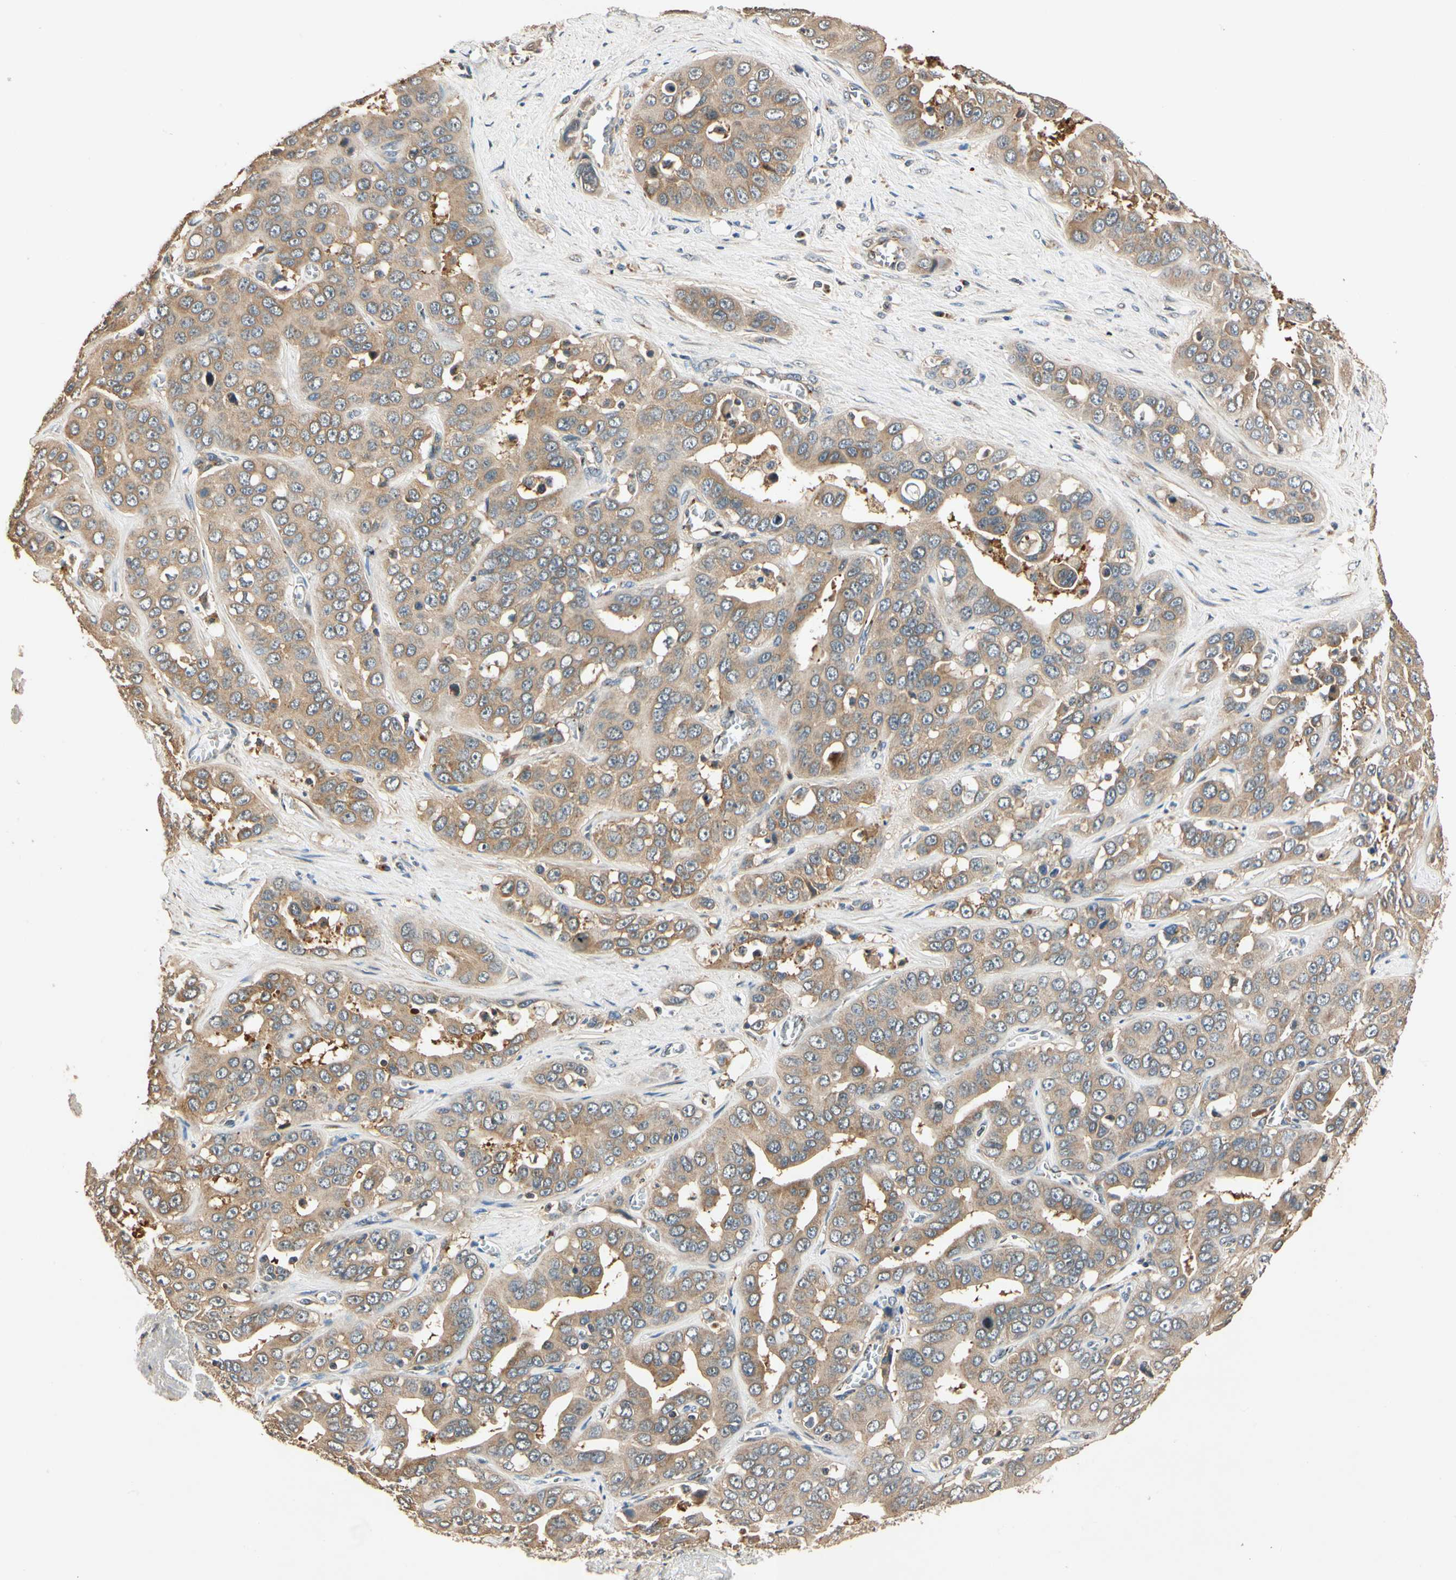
{"staining": {"intensity": "moderate", "quantity": ">75%", "location": "cytoplasmic/membranous"}, "tissue": "liver cancer", "cell_type": "Tumor cells", "image_type": "cancer", "snomed": [{"axis": "morphology", "description": "Cholangiocarcinoma"}, {"axis": "topography", "description": "Liver"}], "caption": "An image showing moderate cytoplasmic/membranous positivity in about >75% of tumor cells in cholangiocarcinoma (liver), as visualized by brown immunohistochemical staining.", "gene": "AKAP9", "patient": {"sex": "female", "age": 52}}